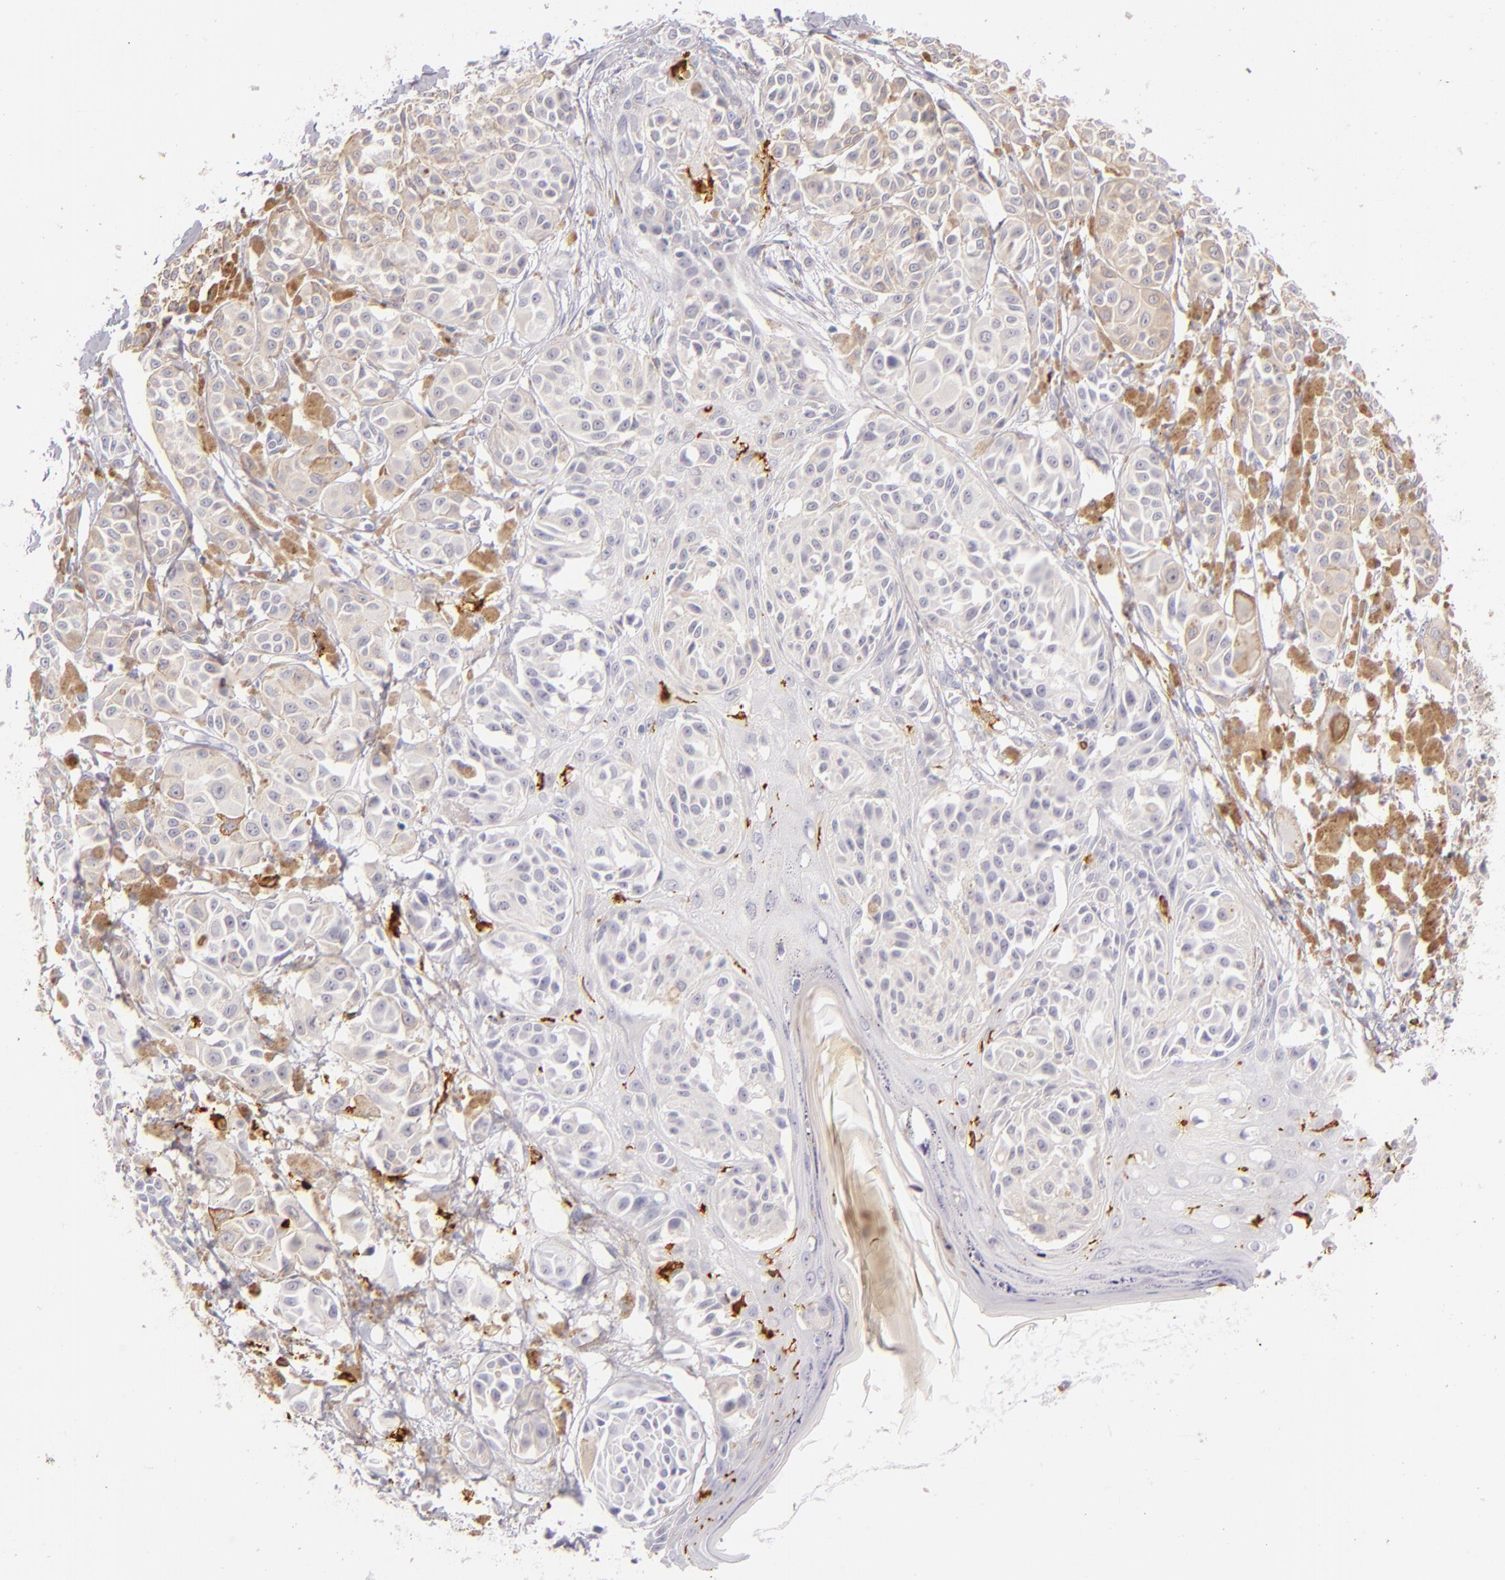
{"staining": {"intensity": "negative", "quantity": "none", "location": "none"}, "tissue": "melanoma", "cell_type": "Tumor cells", "image_type": "cancer", "snomed": [{"axis": "morphology", "description": "Malignant melanoma, NOS"}, {"axis": "topography", "description": "Skin"}], "caption": "Image shows no protein expression in tumor cells of melanoma tissue.", "gene": "CD207", "patient": {"sex": "female", "age": 77}}